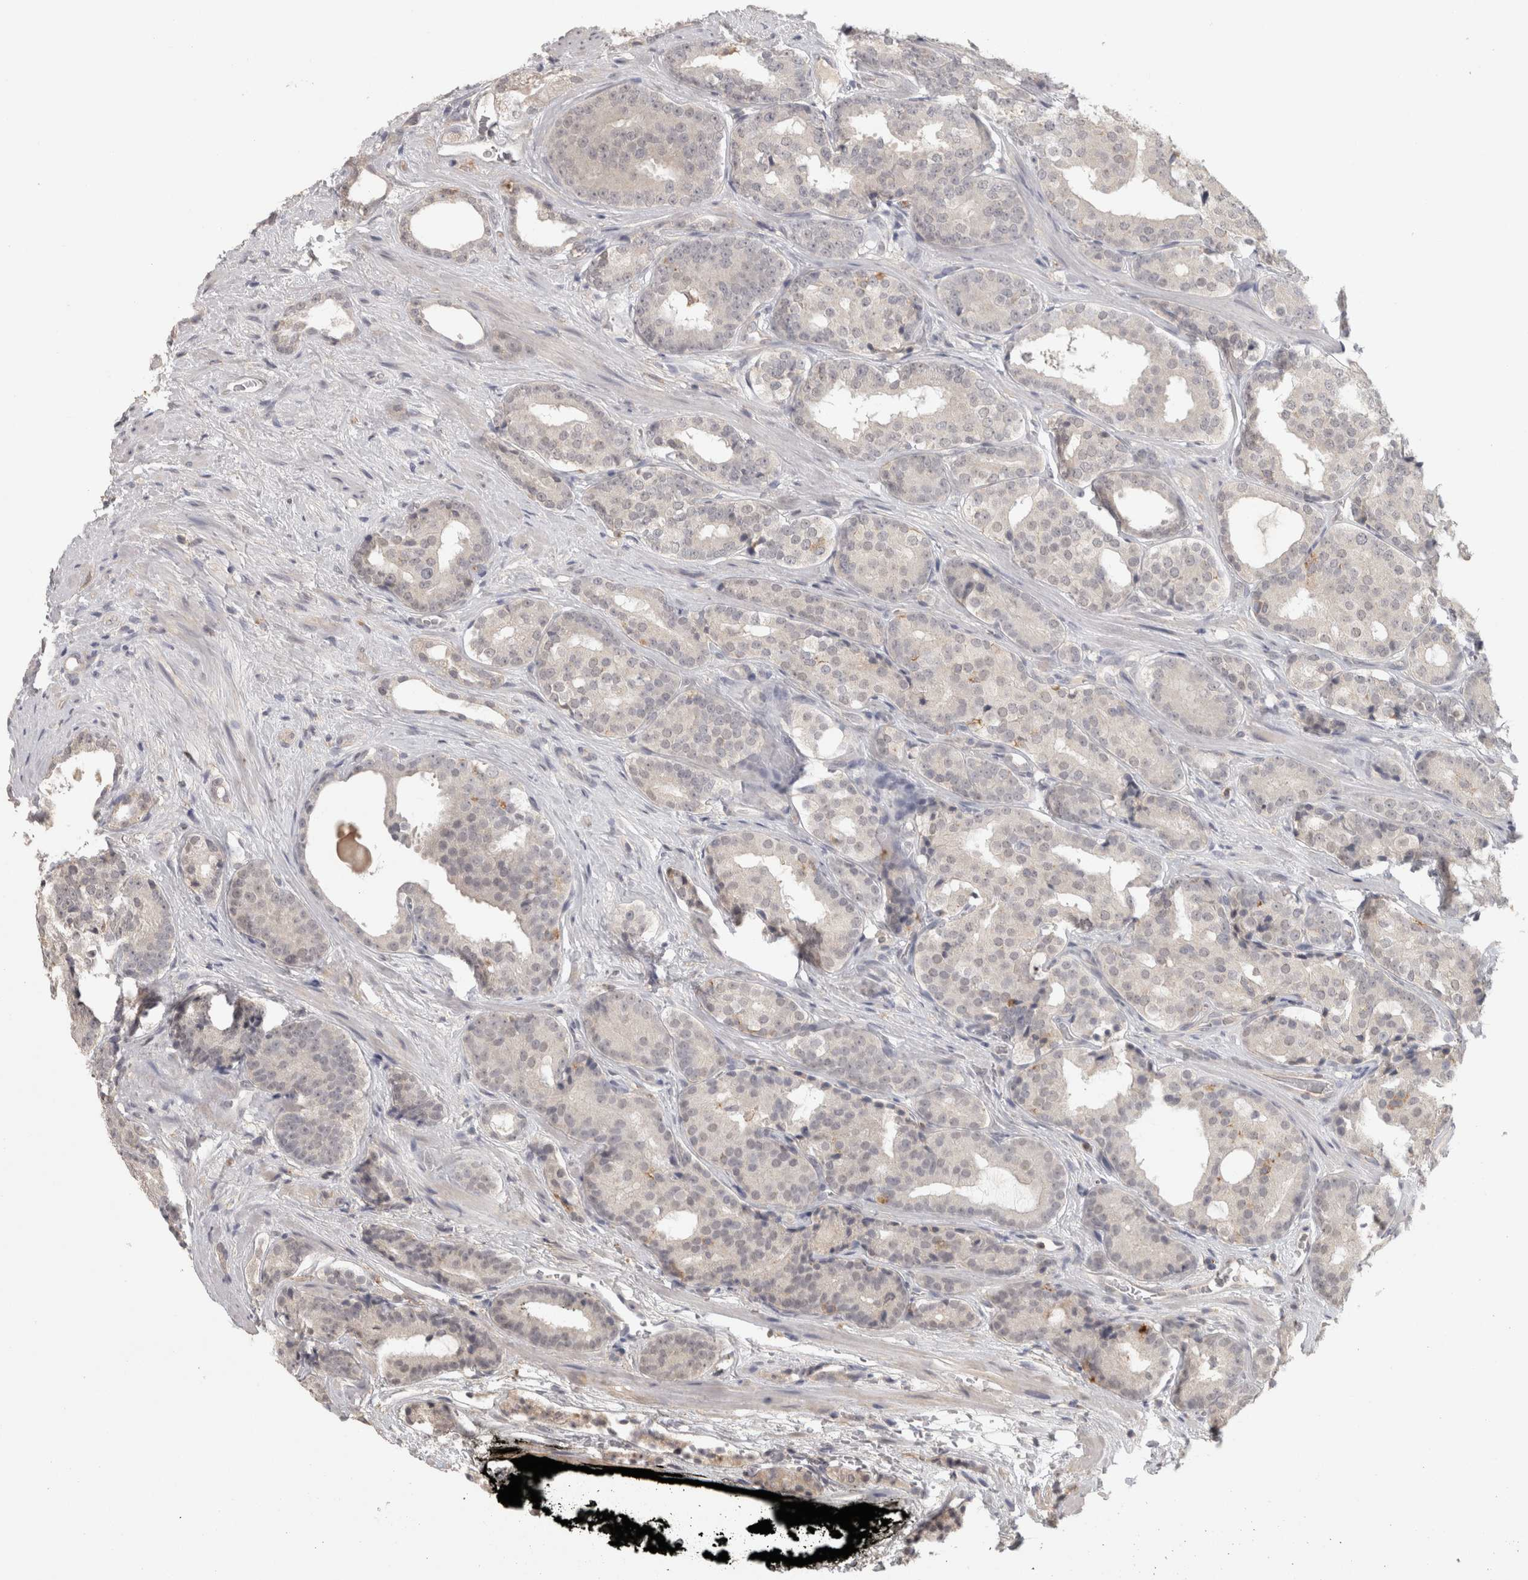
{"staining": {"intensity": "negative", "quantity": "none", "location": "none"}, "tissue": "prostate cancer", "cell_type": "Tumor cells", "image_type": "cancer", "snomed": [{"axis": "morphology", "description": "Adenocarcinoma, High grade"}, {"axis": "topography", "description": "Prostate"}], "caption": "DAB (3,3'-diaminobenzidine) immunohistochemical staining of prostate cancer shows no significant positivity in tumor cells.", "gene": "HAVCR2", "patient": {"sex": "male", "age": 71}}